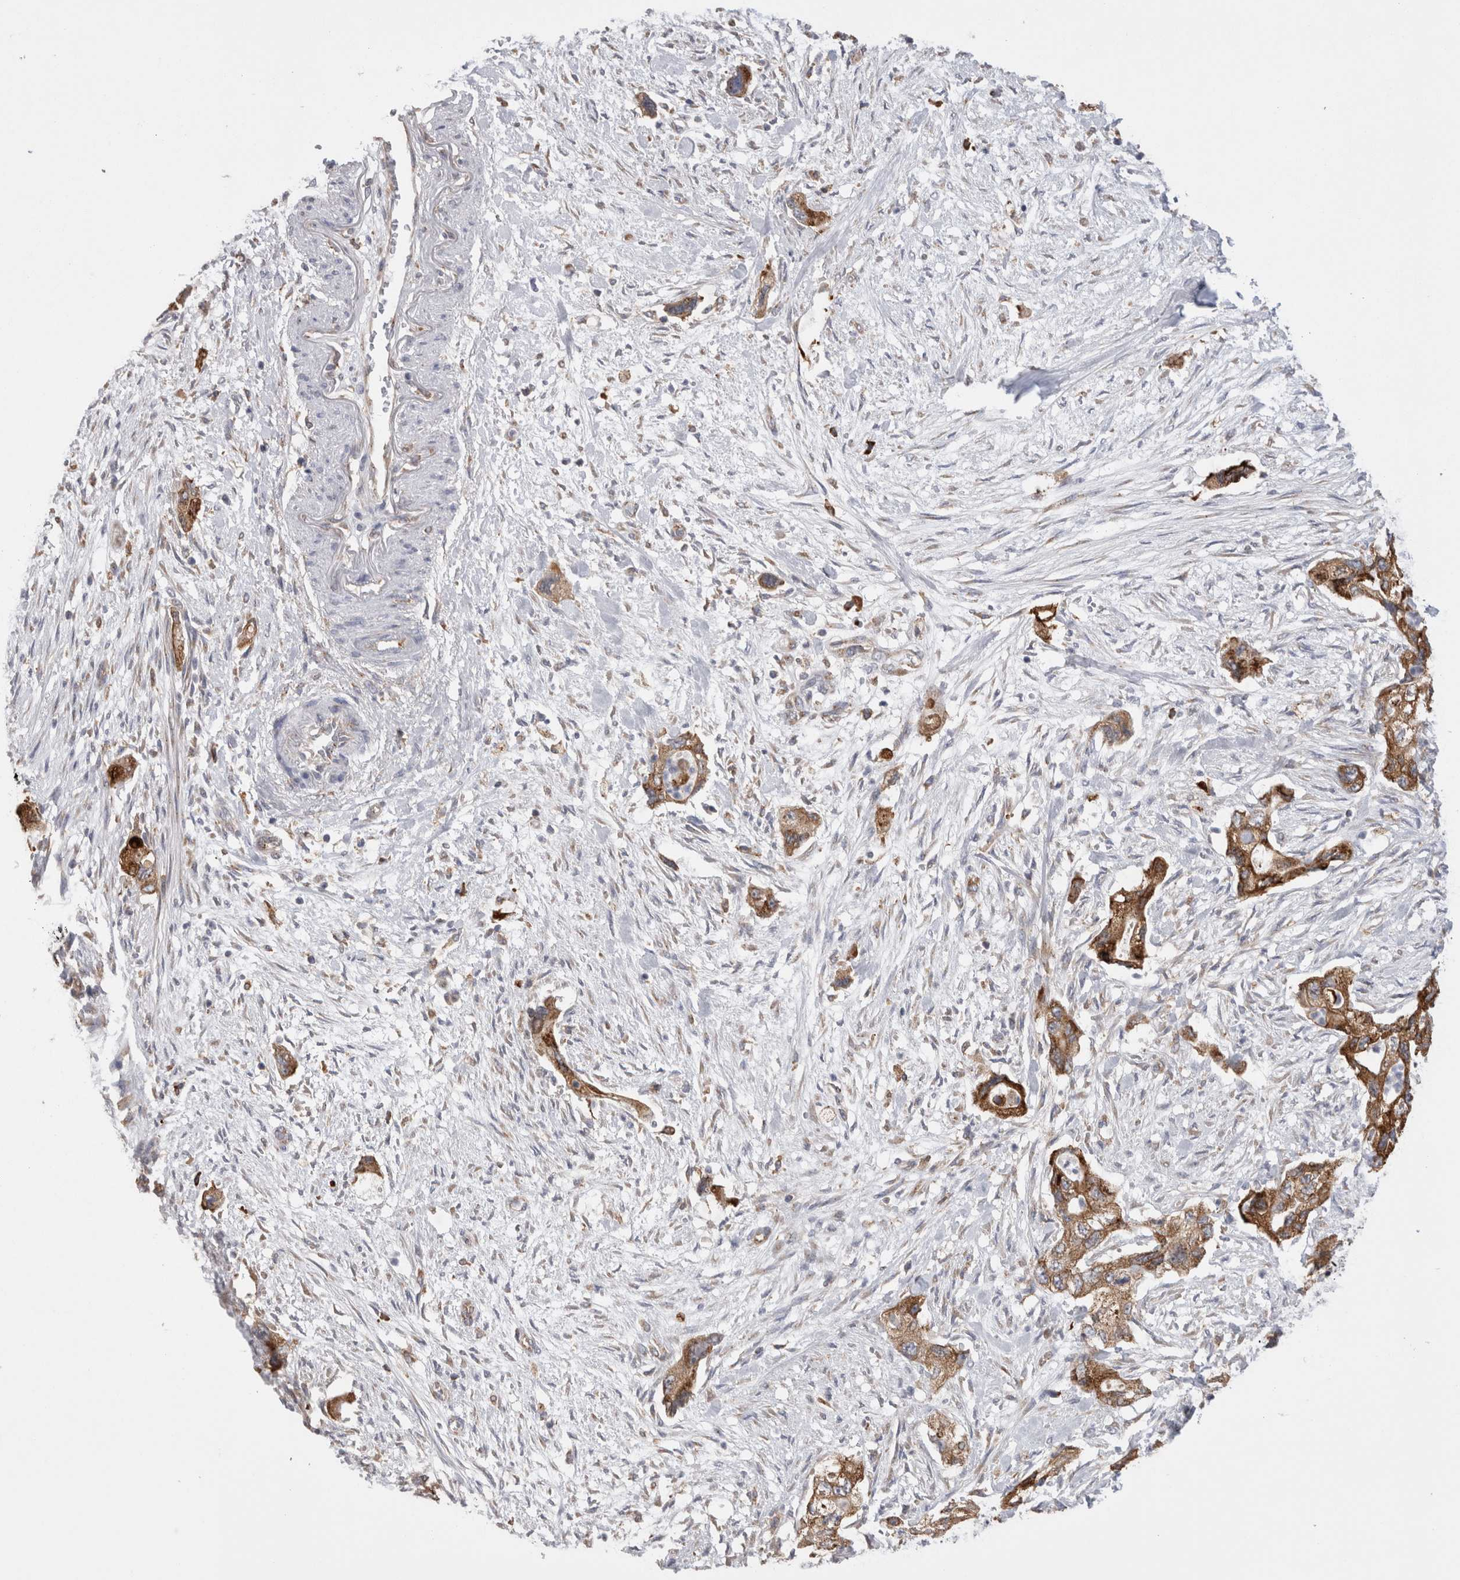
{"staining": {"intensity": "moderate", "quantity": ">75%", "location": "cytoplasmic/membranous"}, "tissue": "pancreatic cancer", "cell_type": "Tumor cells", "image_type": "cancer", "snomed": [{"axis": "morphology", "description": "Adenocarcinoma, NOS"}, {"axis": "topography", "description": "Pancreas"}], "caption": "Human pancreatic cancer (adenocarcinoma) stained with a brown dye displays moderate cytoplasmic/membranous positive positivity in approximately >75% of tumor cells.", "gene": "ZNF341", "patient": {"sex": "female", "age": 73}}